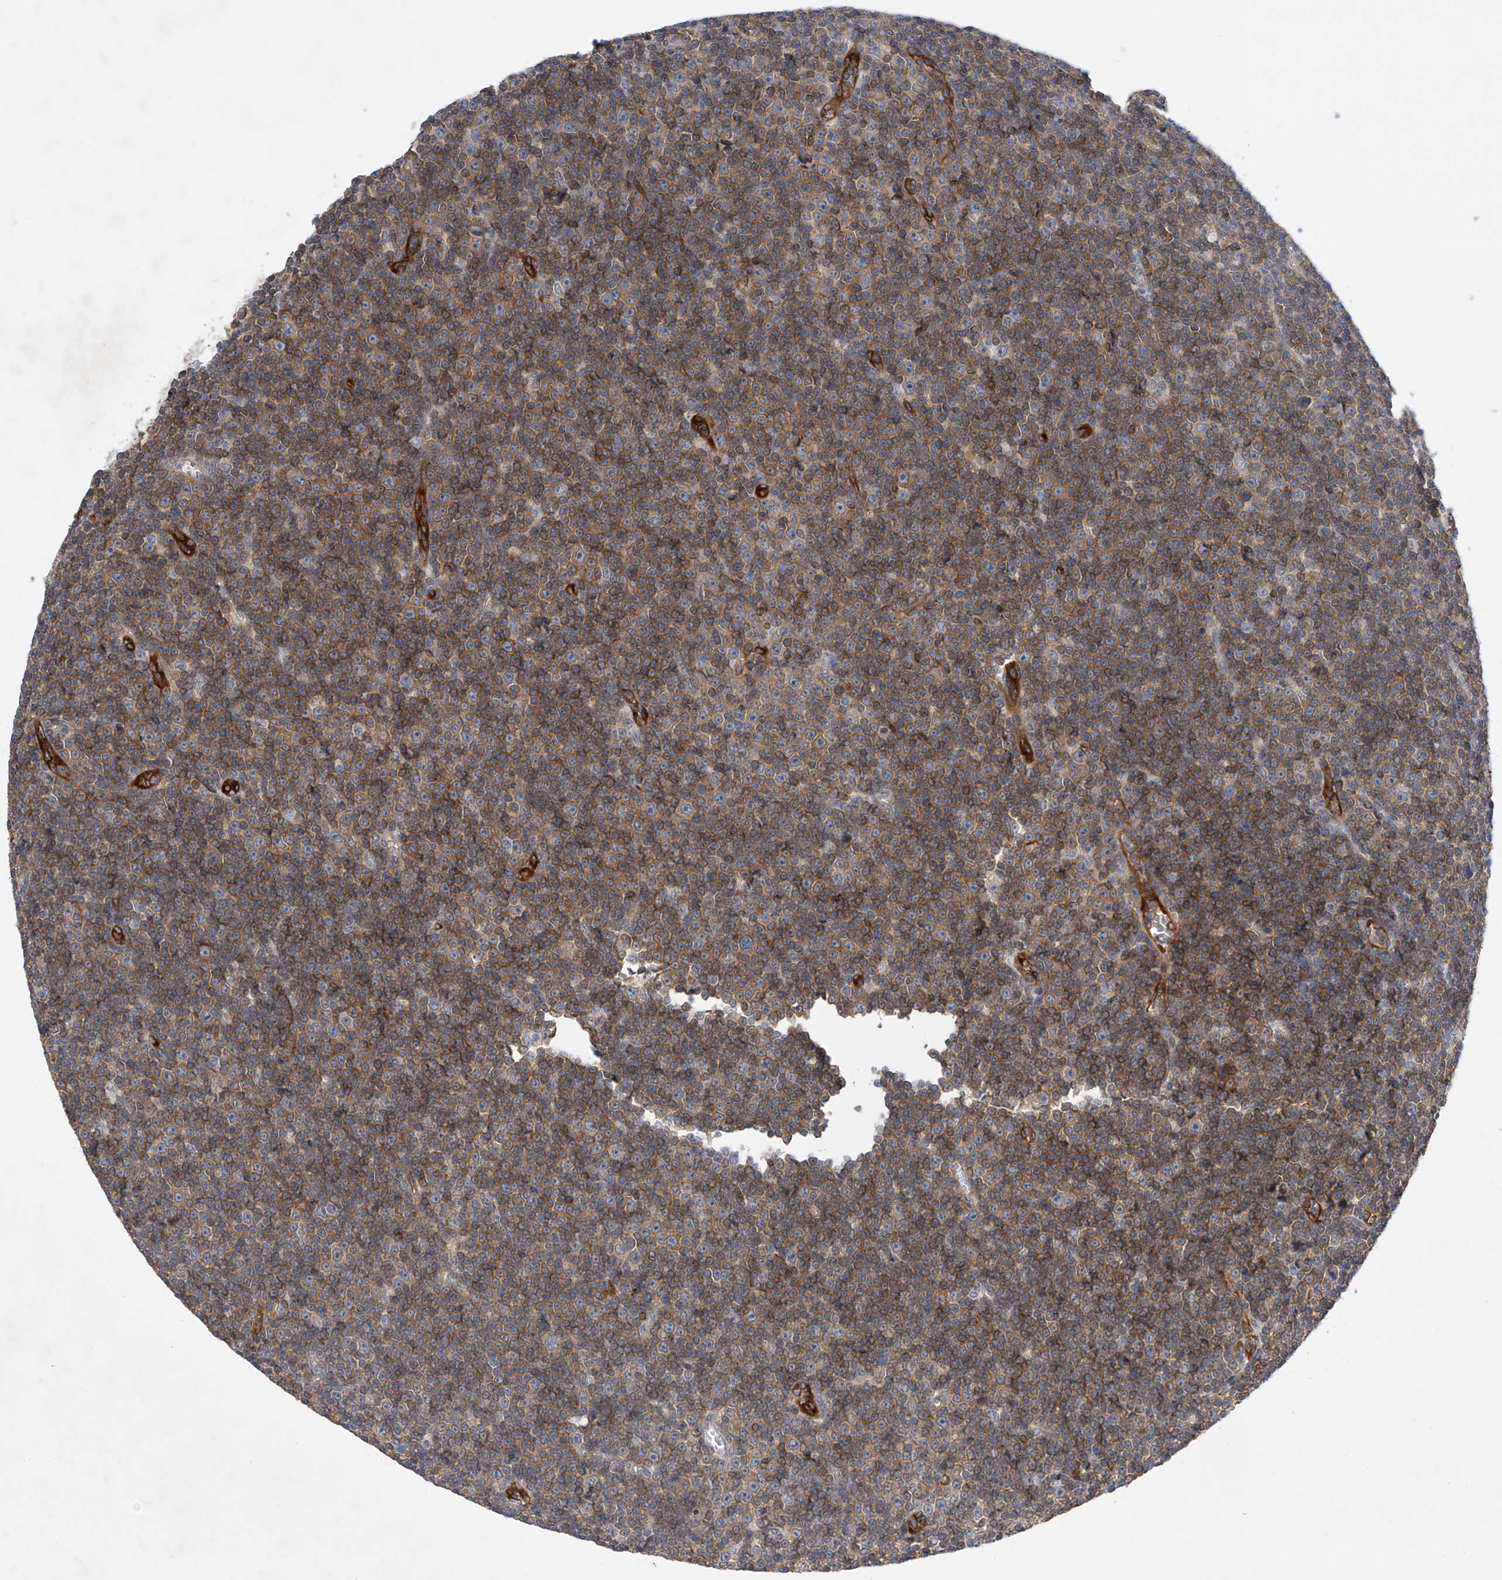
{"staining": {"intensity": "strong", "quantity": ">75%", "location": "cytoplasmic/membranous"}, "tissue": "lymphoma", "cell_type": "Tumor cells", "image_type": "cancer", "snomed": [{"axis": "morphology", "description": "Malignant lymphoma, non-Hodgkin's type, Low grade"}, {"axis": "topography", "description": "Lymph node"}], "caption": "A brown stain labels strong cytoplasmic/membranous positivity of a protein in low-grade malignant lymphoma, non-Hodgkin's type tumor cells. The staining was performed using DAB (3,3'-diaminobenzidine) to visualize the protein expression in brown, while the nuclei were stained in blue with hematoxylin (Magnification: 20x).", "gene": "CARMIL1", "patient": {"sex": "female", "age": 67}}